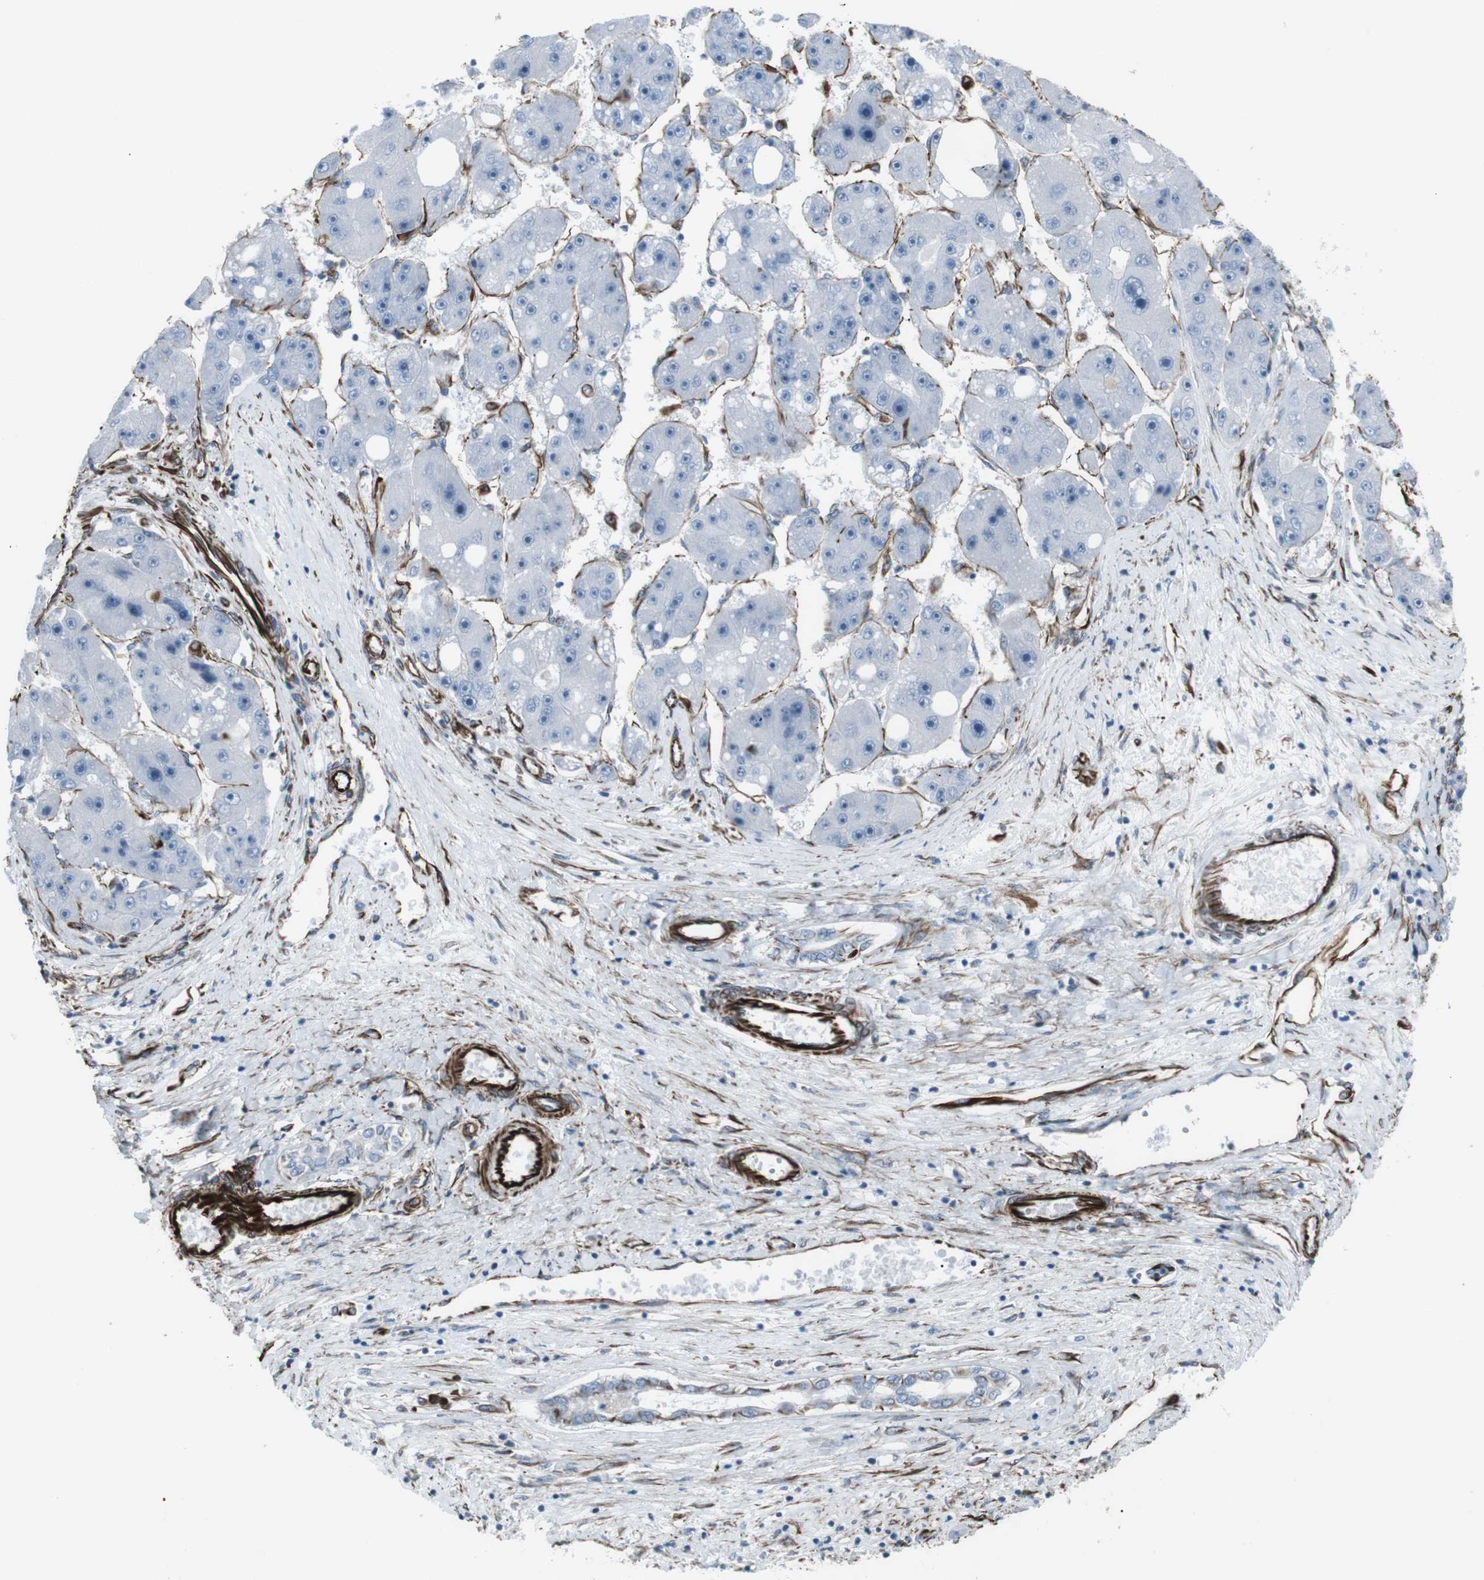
{"staining": {"intensity": "negative", "quantity": "none", "location": "none"}, "tissue": "liver cancer", "cell_type": "Tumor cells", "image_type": "cancer", "snomed": [{"axis": "morphology", "description": "Carcinoma, Hepatocellular, NOS"}, {"axis": "topography", "description": "Liver"}], "caption": "This micrograph is of hepatocellular carcinoma (liver) stained with immunohistochemistry to label a protein in brown with the nuclei are counter-stained blue. There is no expression in tumor cells.", "gene": "ZDHHC6", "patient": {"sex": "female", "age": 61}}